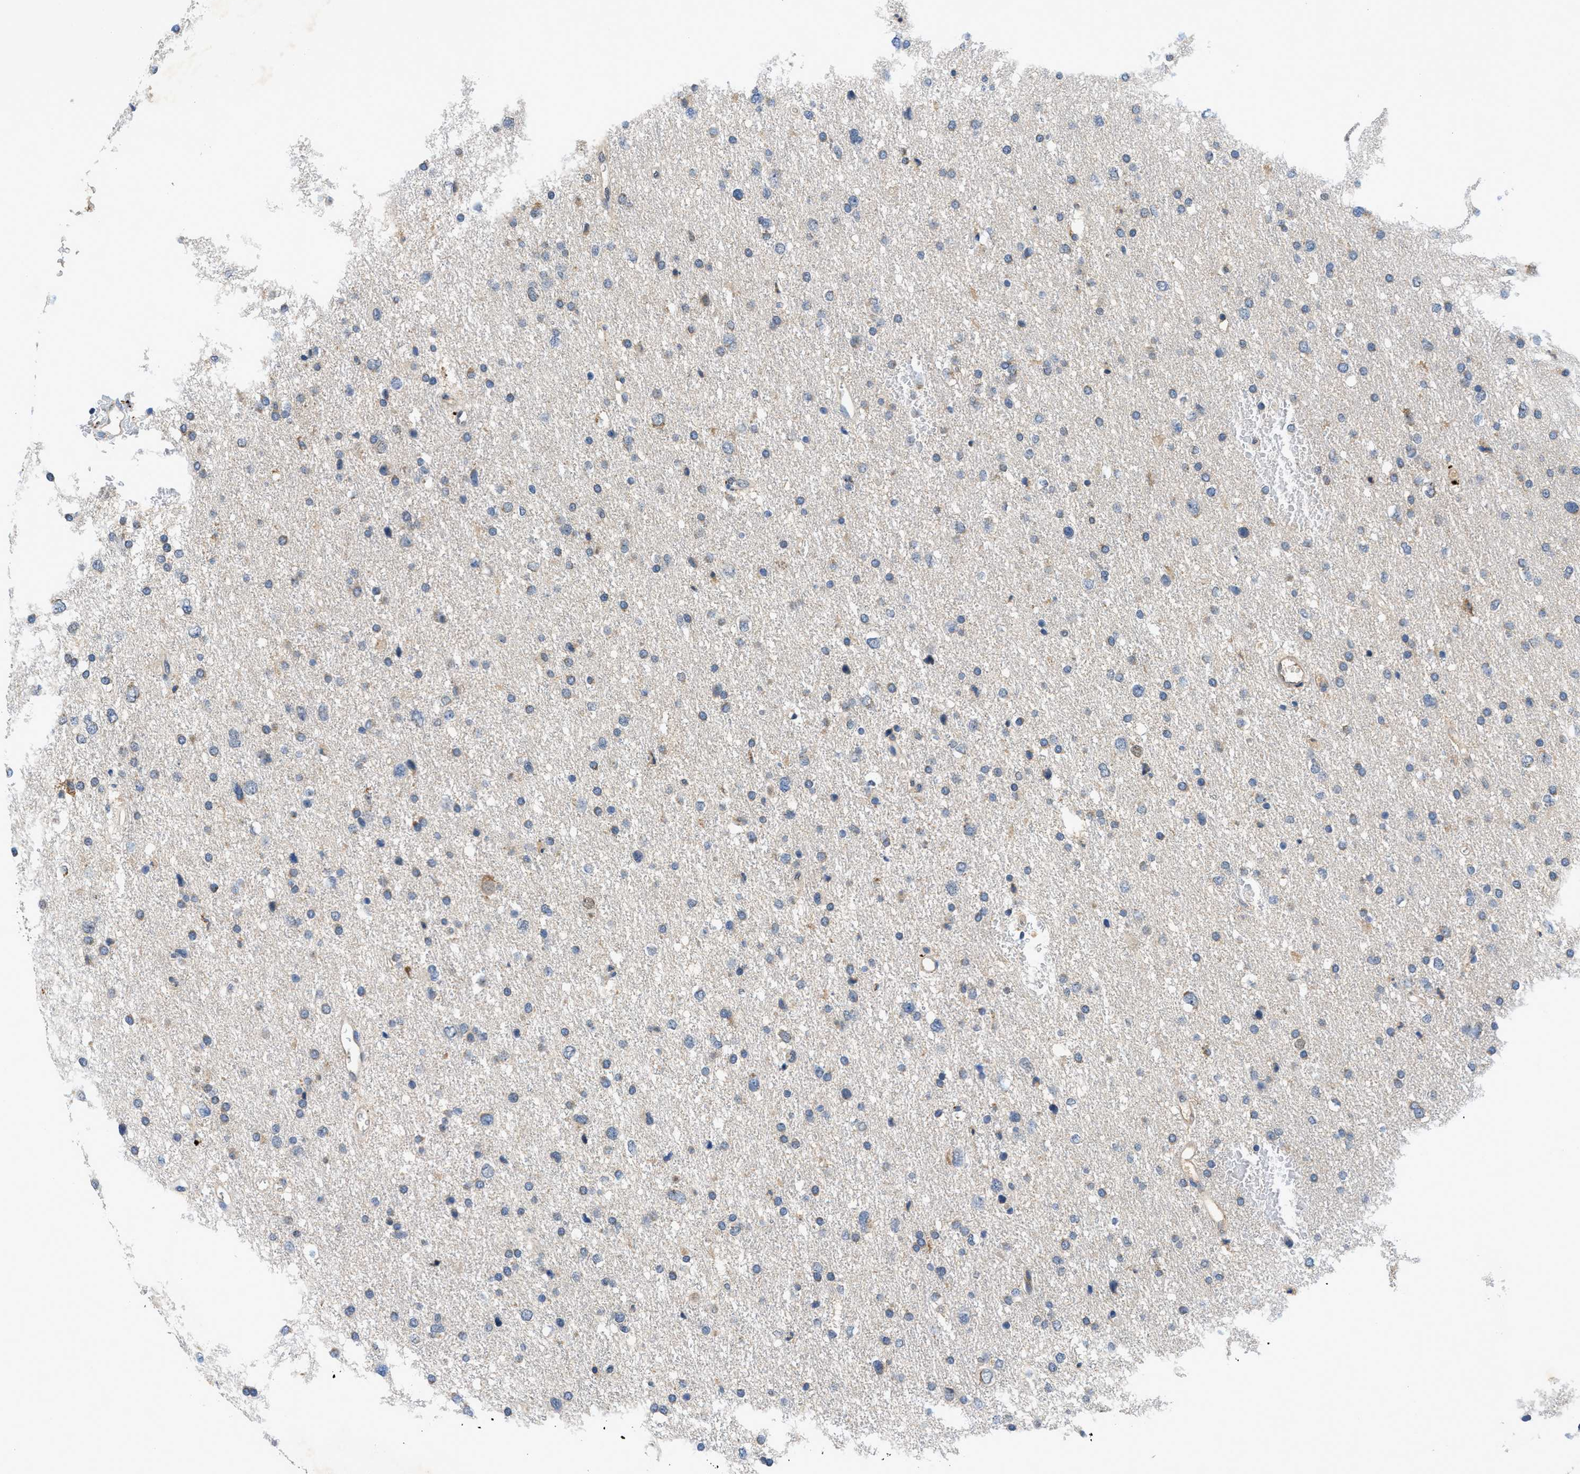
{"staining": {"intensity": "negative", "quantity": "none", "location": "none"}, "tissue": "glioma", "cell_type": "Tumor cells", "image_type": "cancer", "snomed": [{"axis": "morphology", "description": "Glioma, malignant, Low grade"}, {"axis": "topography", "description": "Brain"}], "caption": "DAB immunohistochemical staining of glioma reveals no significant staining in tumor cells.", "gene": "PNKD", "patient": {"sex": "female", "age": 37}}